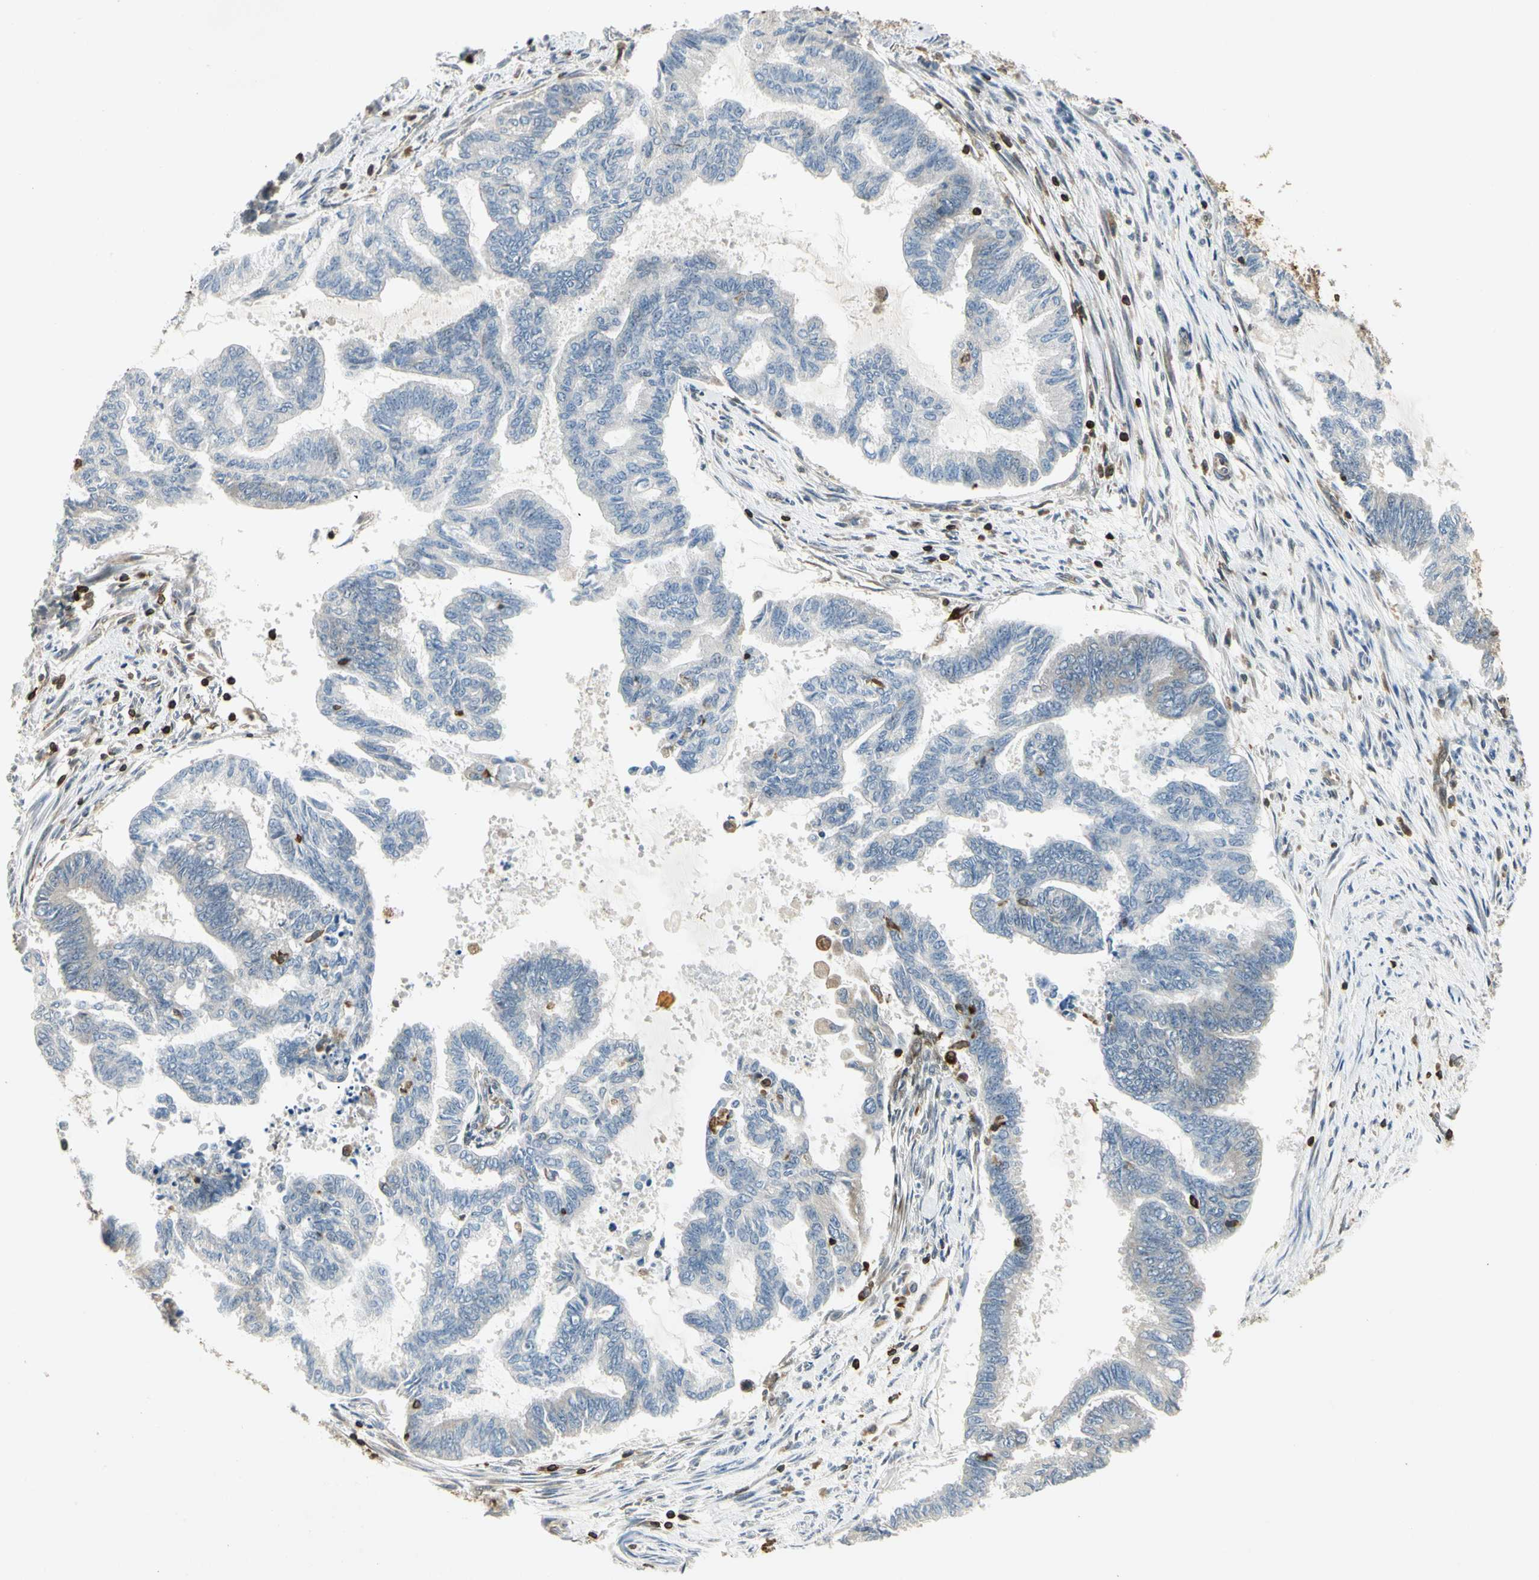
{"staining": {"intensity": "weak", "quantity": "<25%", "location": "cytoplasmic/membranous"}, "tissue": "endometrial cancer", "cell_type": "Tumor cells", "image_type": "cancer", "snomed": [{"axis": "morphology", "description": "Adenocarcinoma, NOS"}, {"axis": "topography", "description": "Endometrium"}], "caption": "The IHC image has no significant expression in tumor cells of adenocarcinoma (endometrial) tissue.", "gene": "TAPBP", "patient": {"sex": "female", "age": 86}}